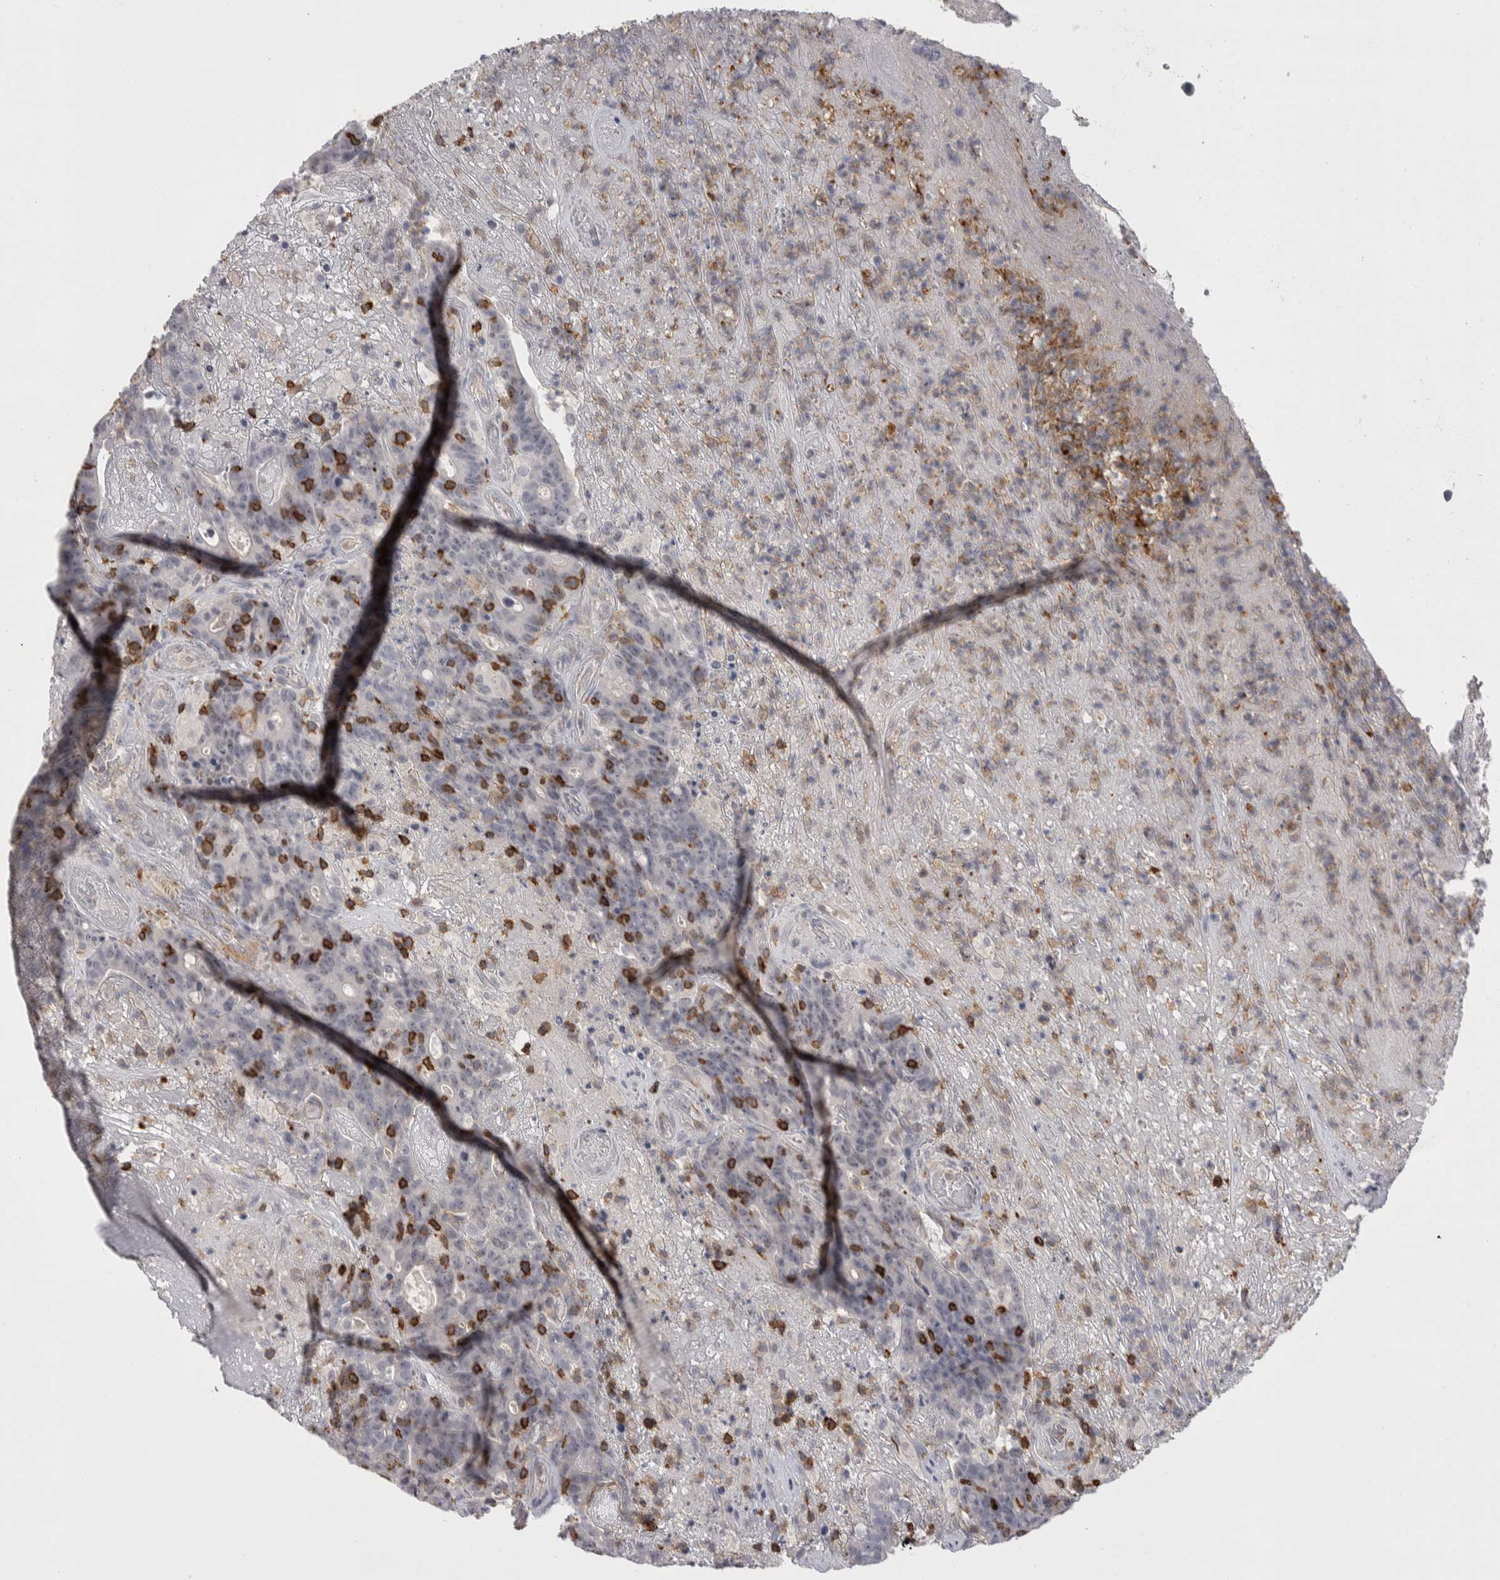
{"staining": {"intensity": "negative", "quantity": "none", "location": "none"}, "tissue": "colorectal cancer", "cell_type": "Tumor cells", "image_type": "cancer", "snomed": [{"axis": "morphology", "description": "Normal tissue, NOS"}, {"axis": "morphology", "description": "Adenocarcinoma, NOS"}, {"axis": "topography", "description": "Colon"}], "caption": "The IHC micrograph has no significant expression in tumor cells of adenocarcinoma (colorectal) tissue. (Immunohistochemistry (ihc), brightfield microscopy, high magnification).", "gene": "CEP295NL", "patient": {"sex": "female", "age": 75}}